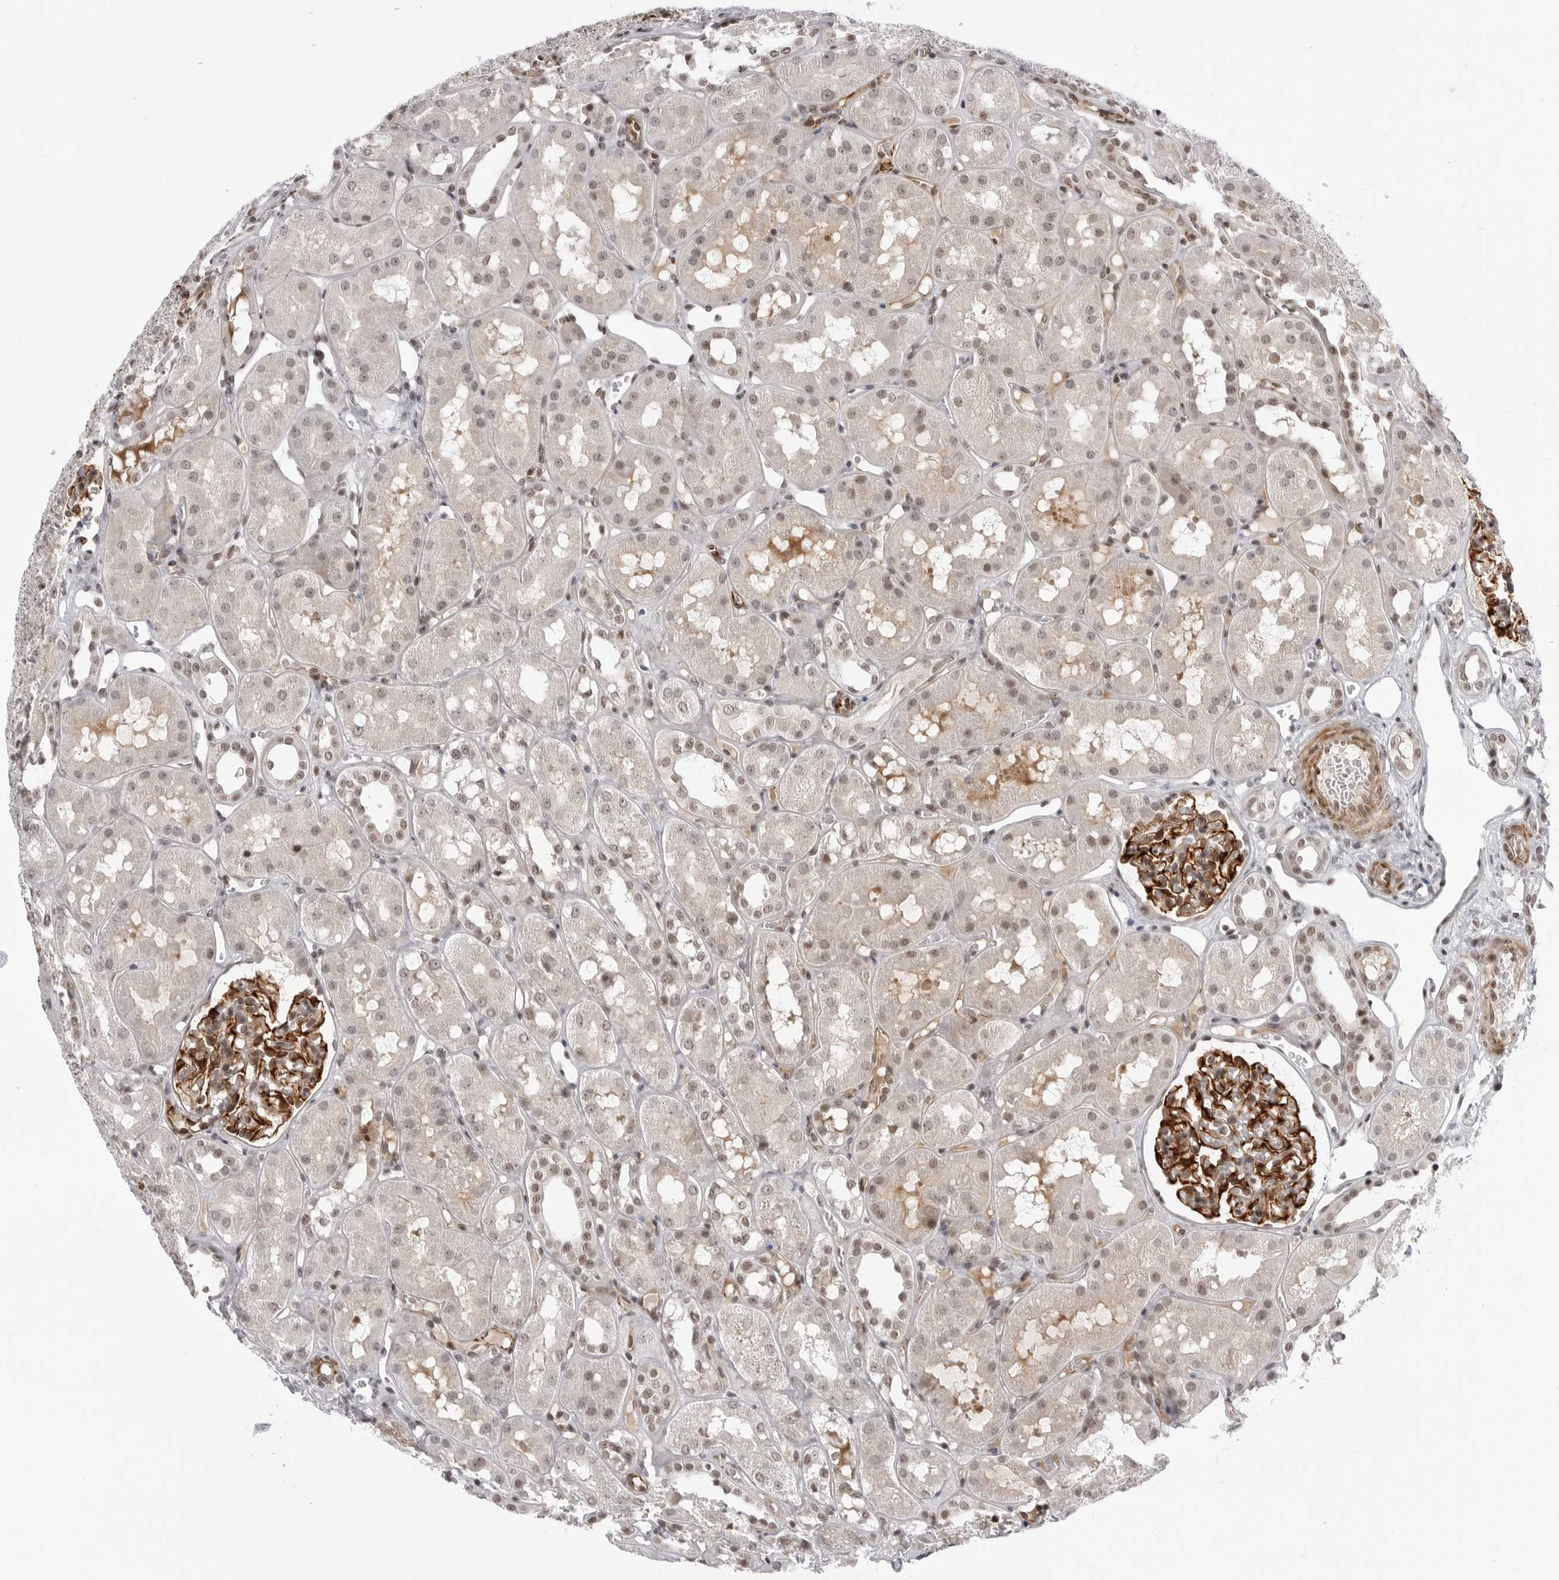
{"staining": {"intensity": "strong", "quantity": "25%-75%", "location": "cytoplasmic/membranous"}, "tissue": "kidney", "cell_type": "Cells in glomeruli", "image_type": "normal", "snomed": [{"axis": "morphology", "description": "Normal tissue, NOS"}, {"axis": "topography", "description": "Kidney"}], "caption": "Brown immunohistochemical staining in benign human kidney shows strong cytoplasmic/membranous positivity in about 25%-75% of cells in glomeruli. (Stains: DAB (3,3'-diaminobenzidine) in brown, nuclei in blue, Microscopy: brightfield microscopy at high magnification).", "gene": "TRIM66", "patient": {"sex": "male", "age": 16}}